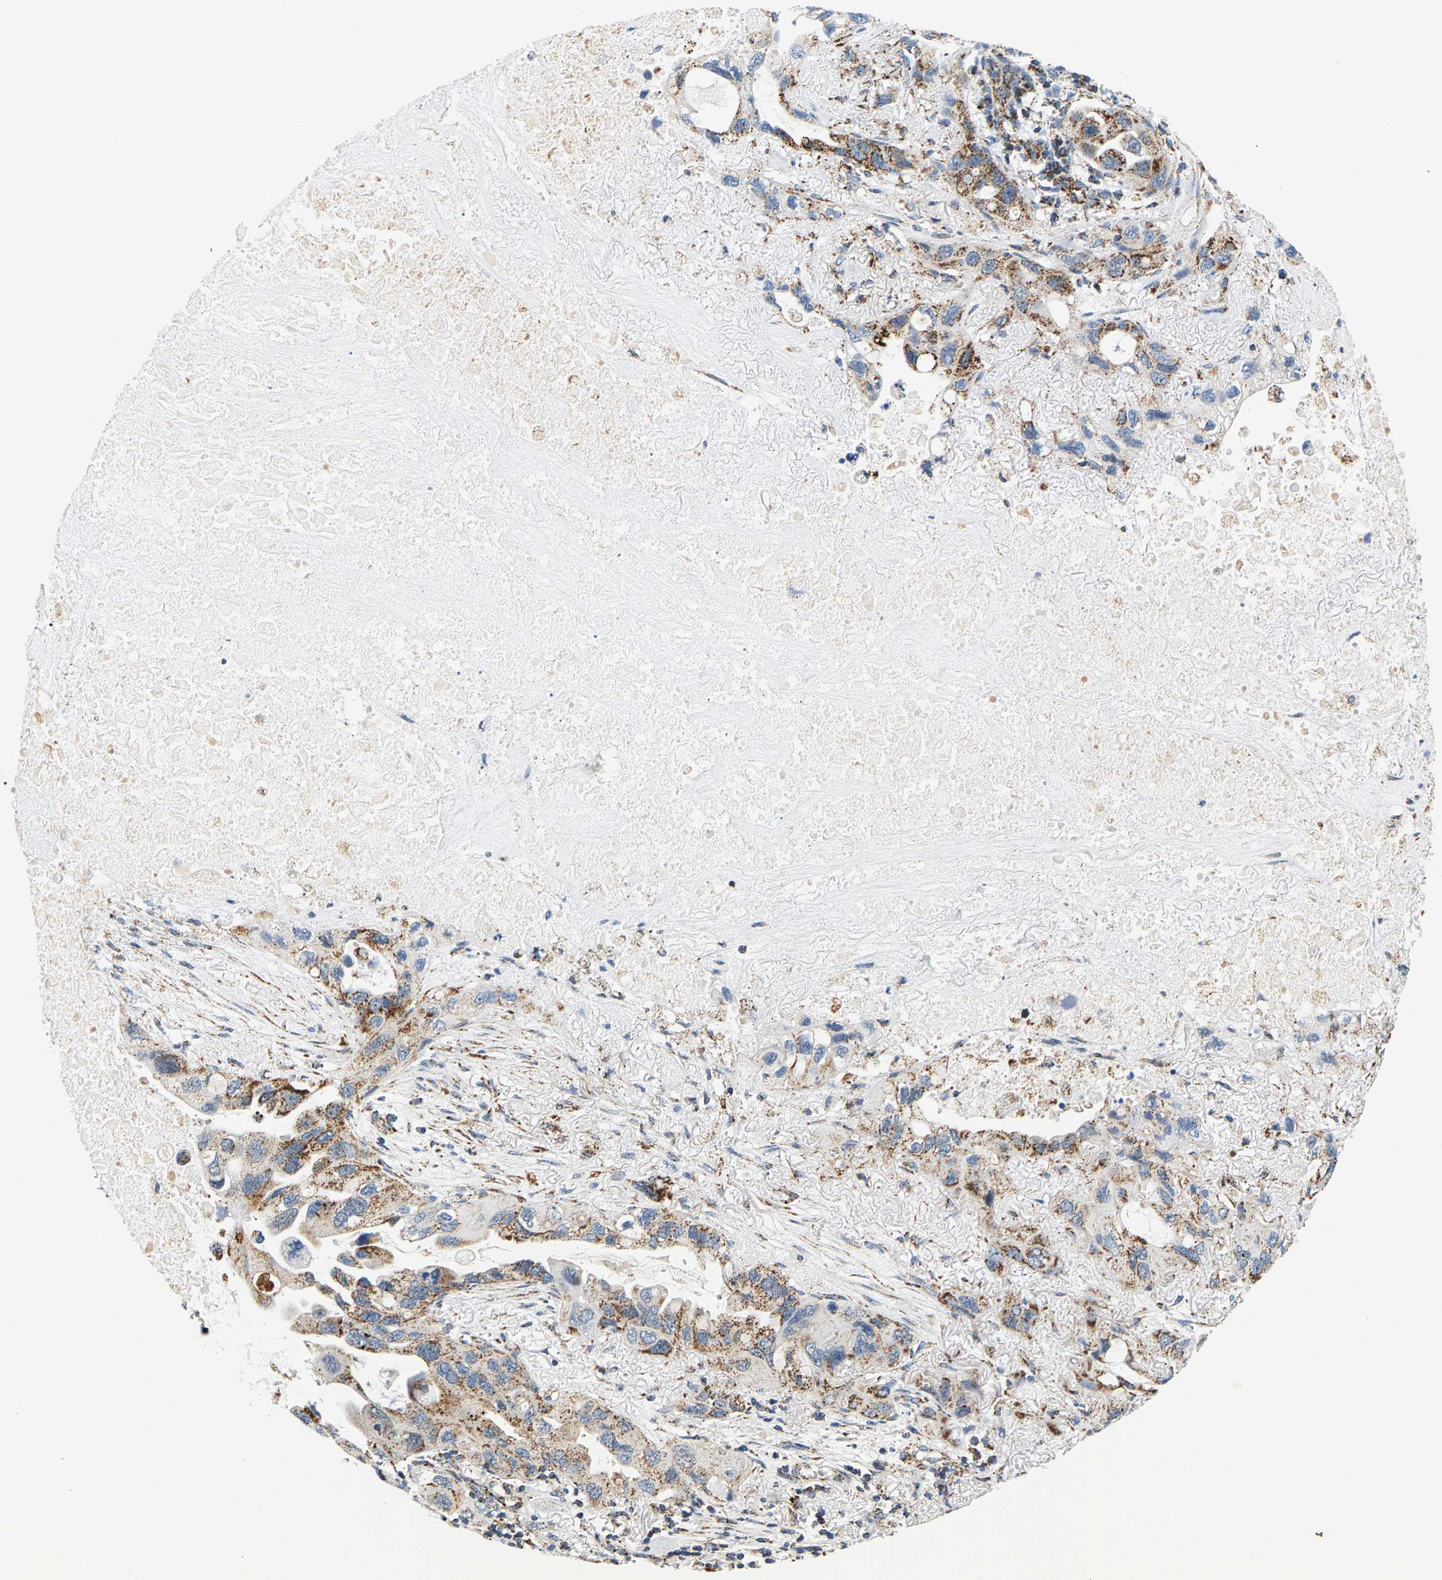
{"staining": {"intensity": "moderate", "quantity": ">75%", "location": "cytoplasmic/membranous"}, "tissue": "lung cancer", "cell_type": "Tumor cells", "image_type": "cancer", "snomed": [{"axis": "morphology", "description": "Squamous cell carcinoma, NOS"}, {"axis": "topography", "description": "Lung"}], "caption": "Squamous cell carcinoma (lung) was stained to show a protein in brown. There is medium levels of moderate cytoplasmic/membranous staining in about >75% of tumor cells.", "gene": "PDE1A", "patient": {"sex": "female", "age": 73}}